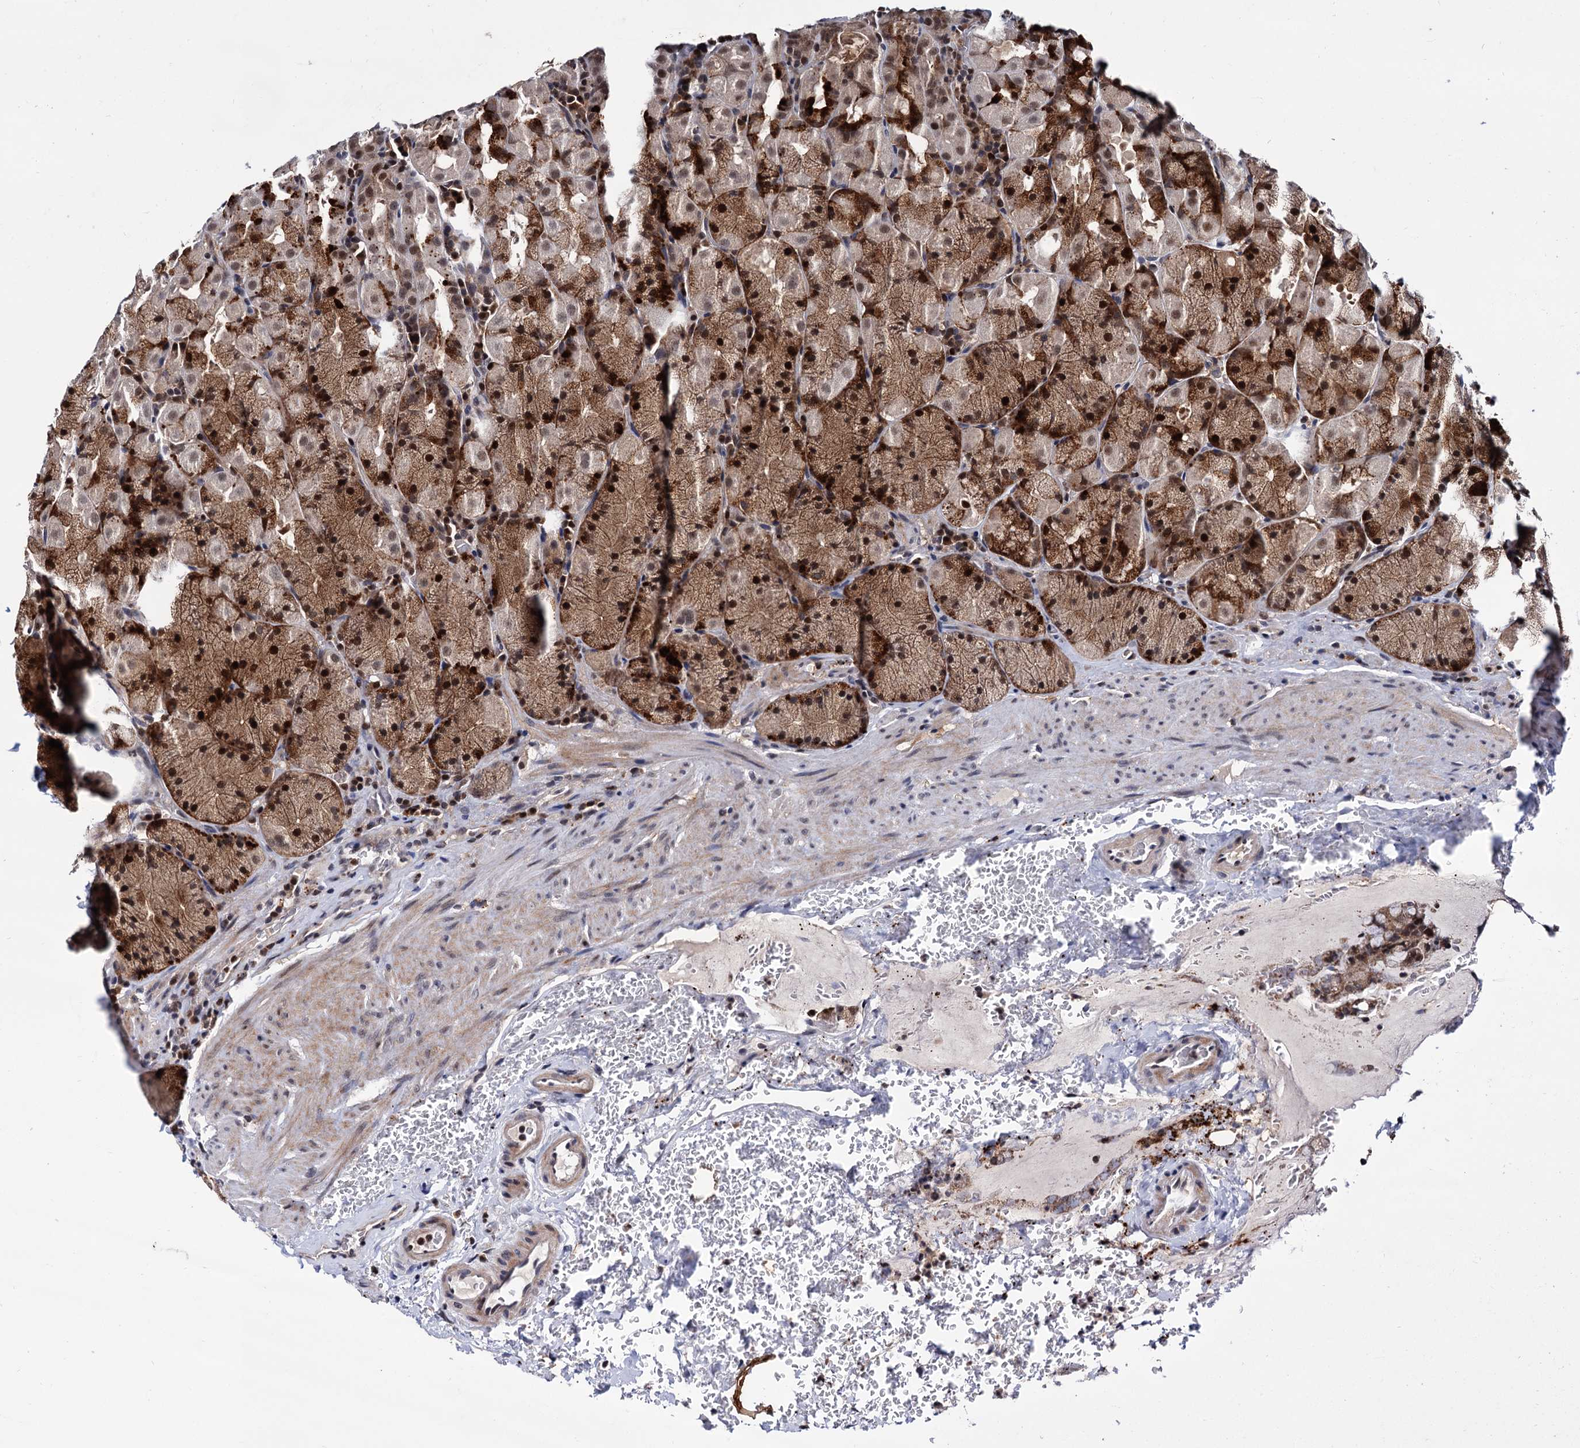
{"staining": {"intensity": "strong", "quantity": ">75%", "location": "cytoplasmic/membranous,nuclear"}, "tissue": "stomach", "cell_type": "Glandular cells", "image_type": "normal", "snomed": [{"axis": "morphology", "description": "Normal tissue, NOS"}, {"axis": "topography", "description": "Stomach, upper"}, {"axis": "topography", "description": "Stomach, lower"}], "caption": "Glandular cells display high levels of strong cytoplasmic/membranous,nuclear staining in approximately >75% of cells in unremarkable stomach.", "gene": "RNASEH2B", "patient": {"sex": "male", "age": 80}}